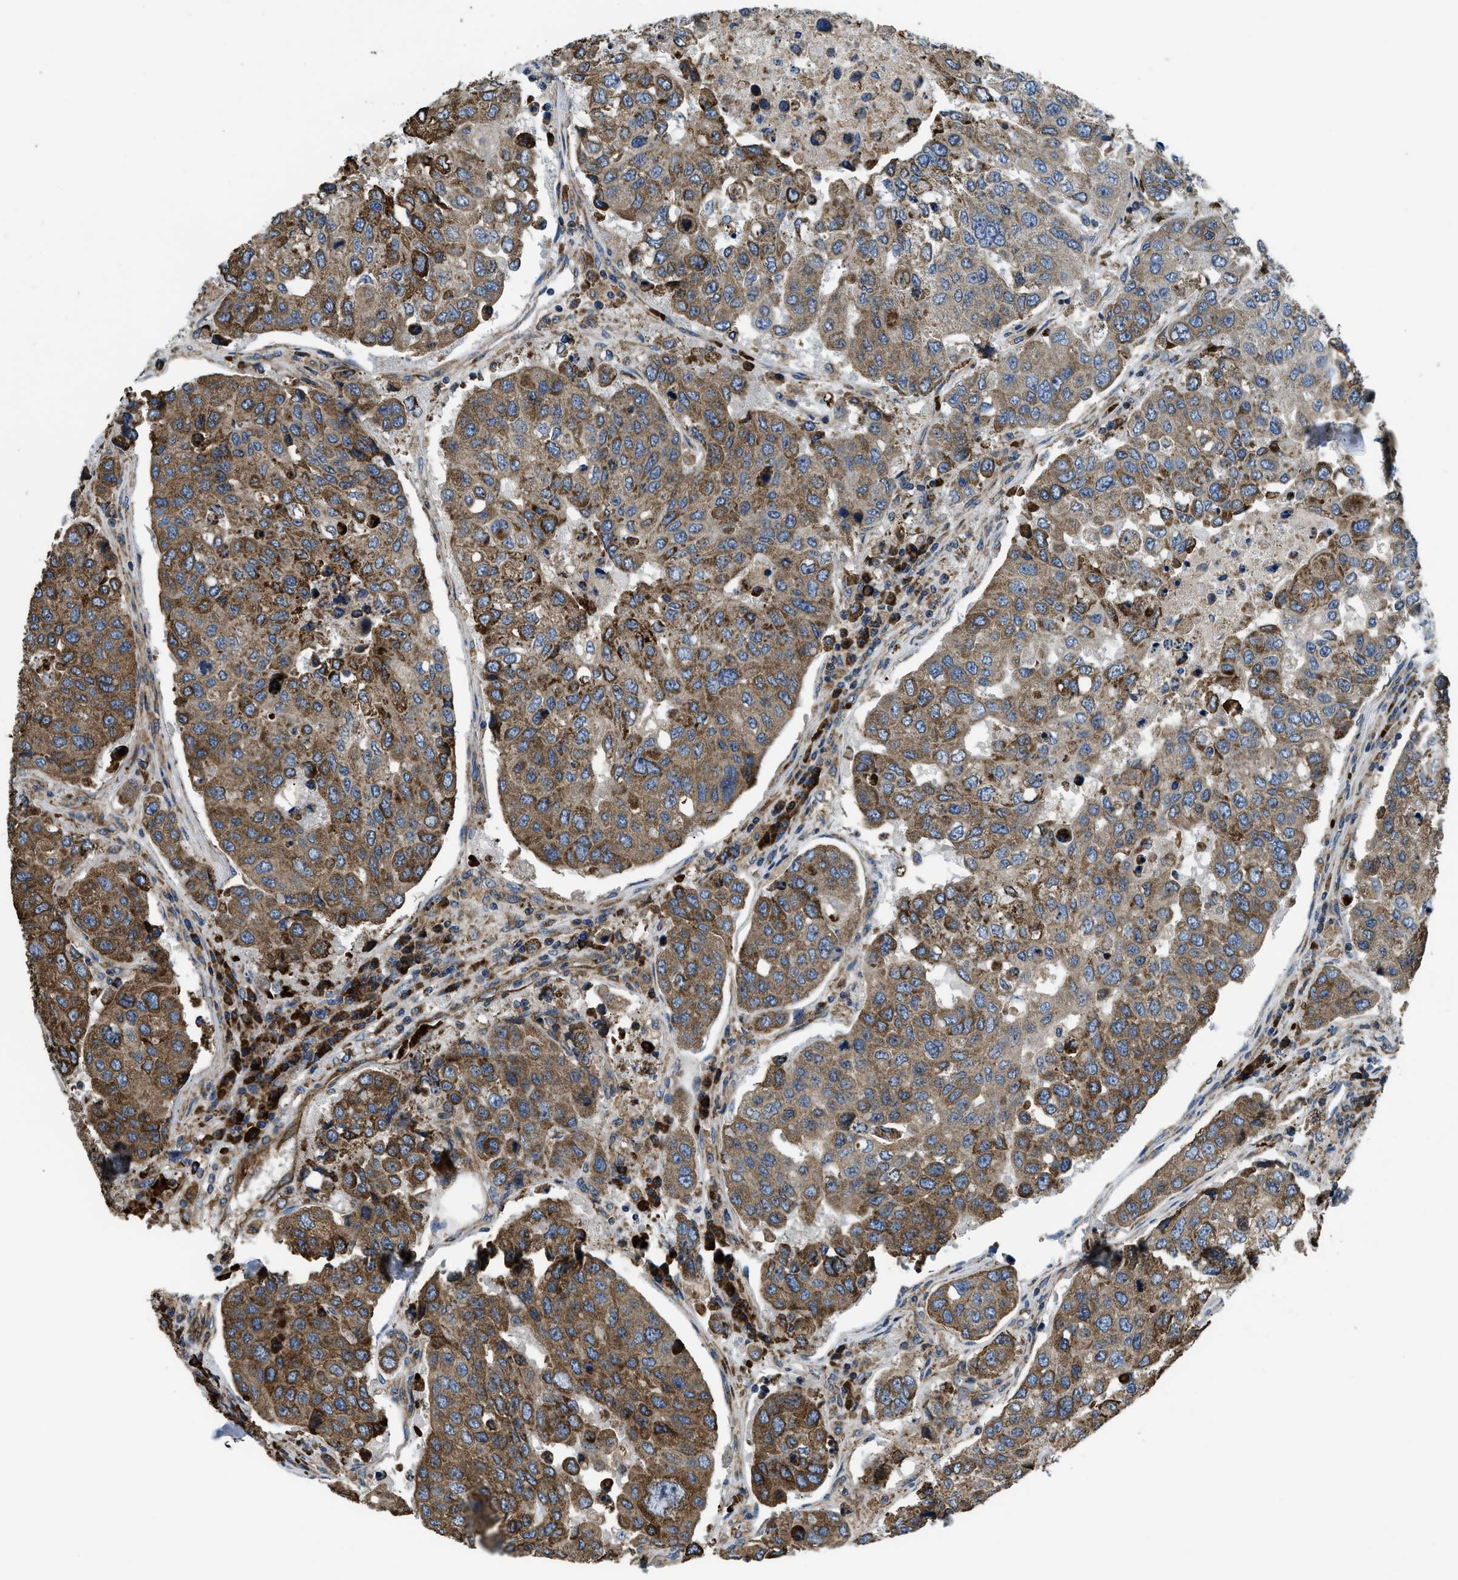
{"staining": {"intensity": "moderate", "quantity": ">75%", "location": "cytoplasmic/membranous"}, "tissue": "urothelial cancer", "cell_type": "Tumor cells", "image_type": "cancer", "snomed": [{"axis": "morphology", "description": "Urothelial carcinoma, High grade"}, {"axis": "topography", "description": "Lymph node"}, {"axis": "topography", "description": "Urinary bladder"}], "caption": "This micrograph displays immunohistochemistry (IHC) staining of high-grade urothelial carcinoma, with medium moderate cytoplasmic/membranous positivity in approximately >75% of tumor cells.", "gene": "CSPG4", "patient": {"sex": "male", "age": 51}}